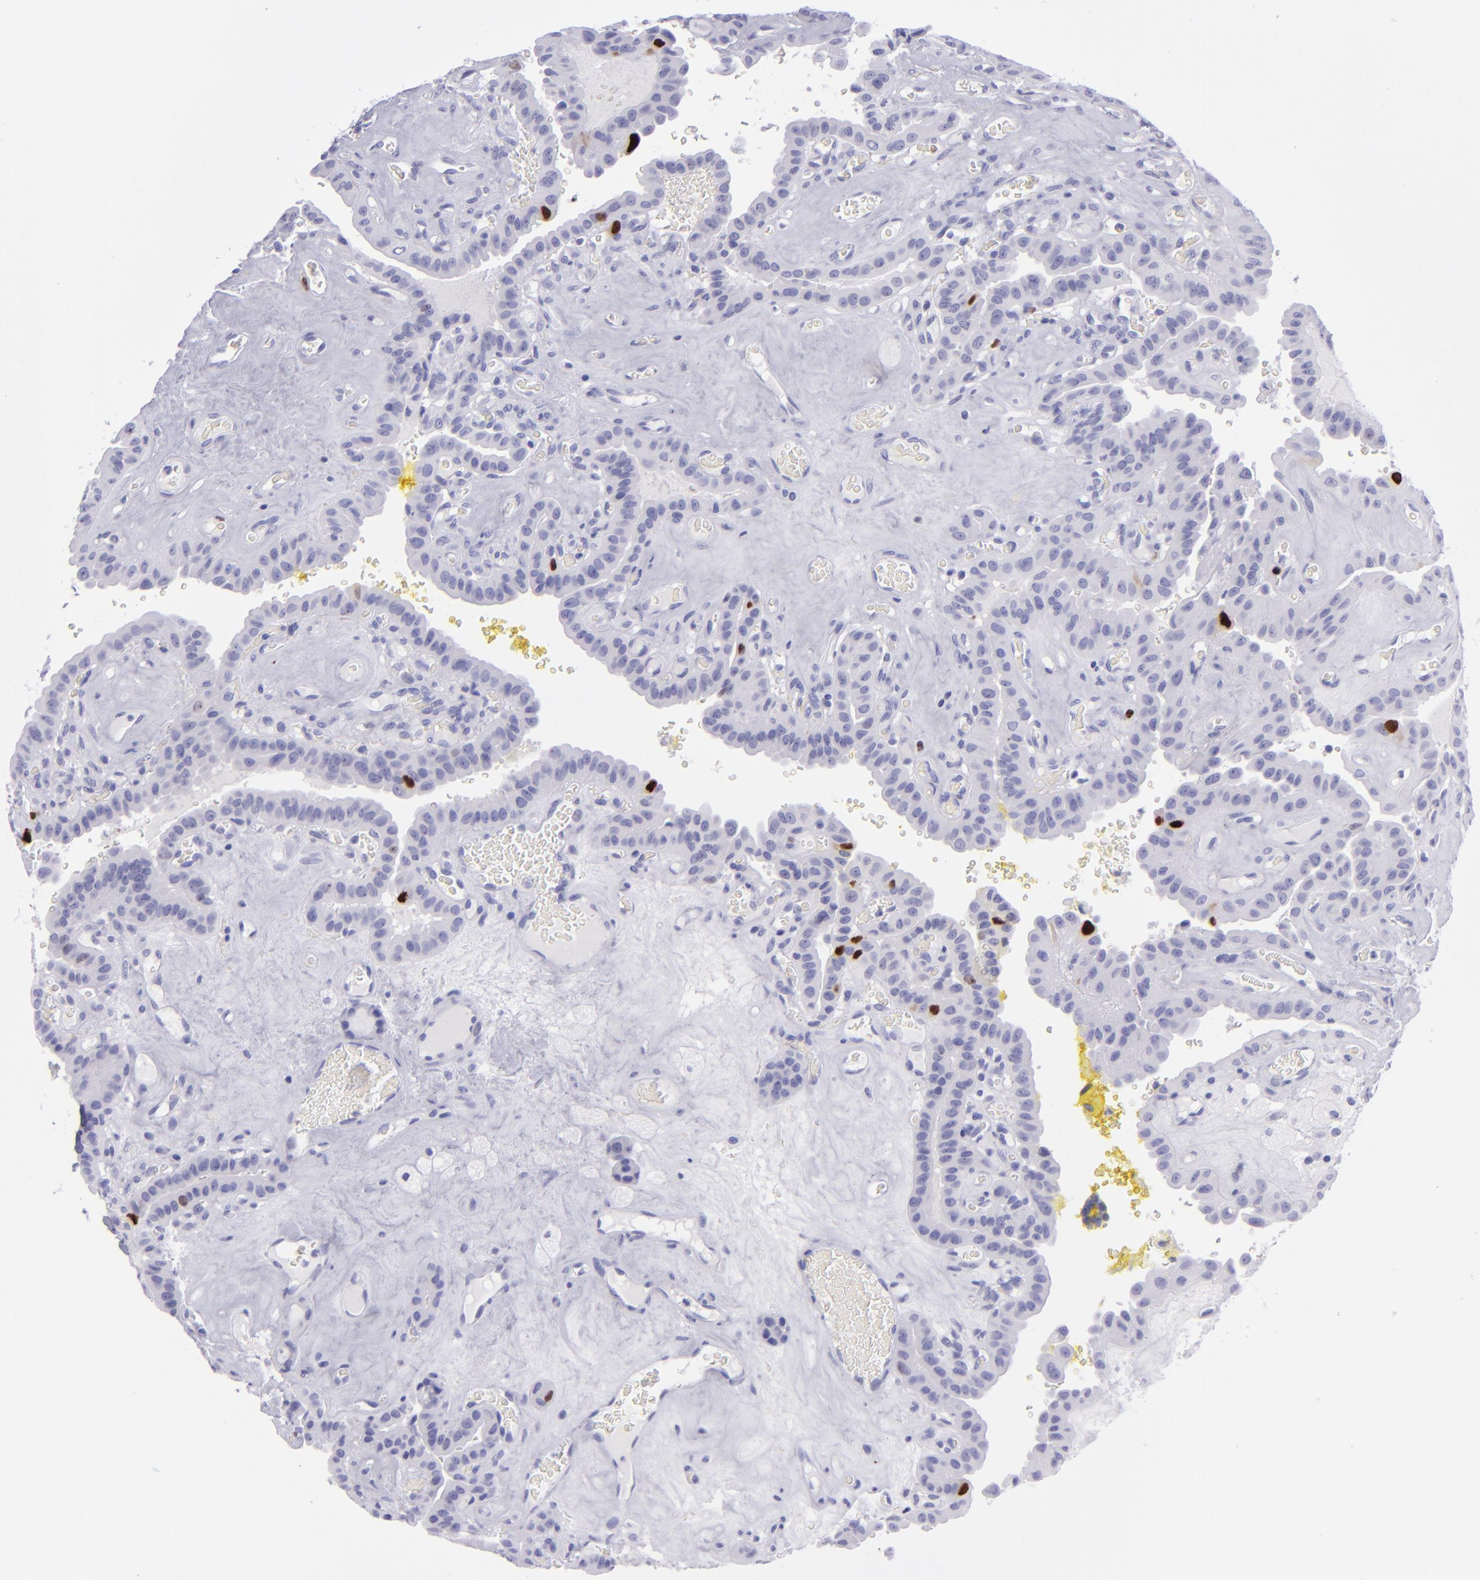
{"staining": {"intensity": "strong", "quantity": "<25%", "location": "nuclear"}, "tissue": "thyroid cancer", "cell_type": "Tumor cells", "image_type": "cancer", "snomed": [{"axis": "morphology", "description": "Papillary adenocarcinoma, NOS"}, {"axis": "topography", "description": "Thyroid gland"}], "caption": "Brown immunohistochemical staining in human thyroid cancer exhibits strong nuclear staining in approximately <25% of tumor cells.", "gene": "TOP2A", "patient": {"sex": "male", "age": 87}}